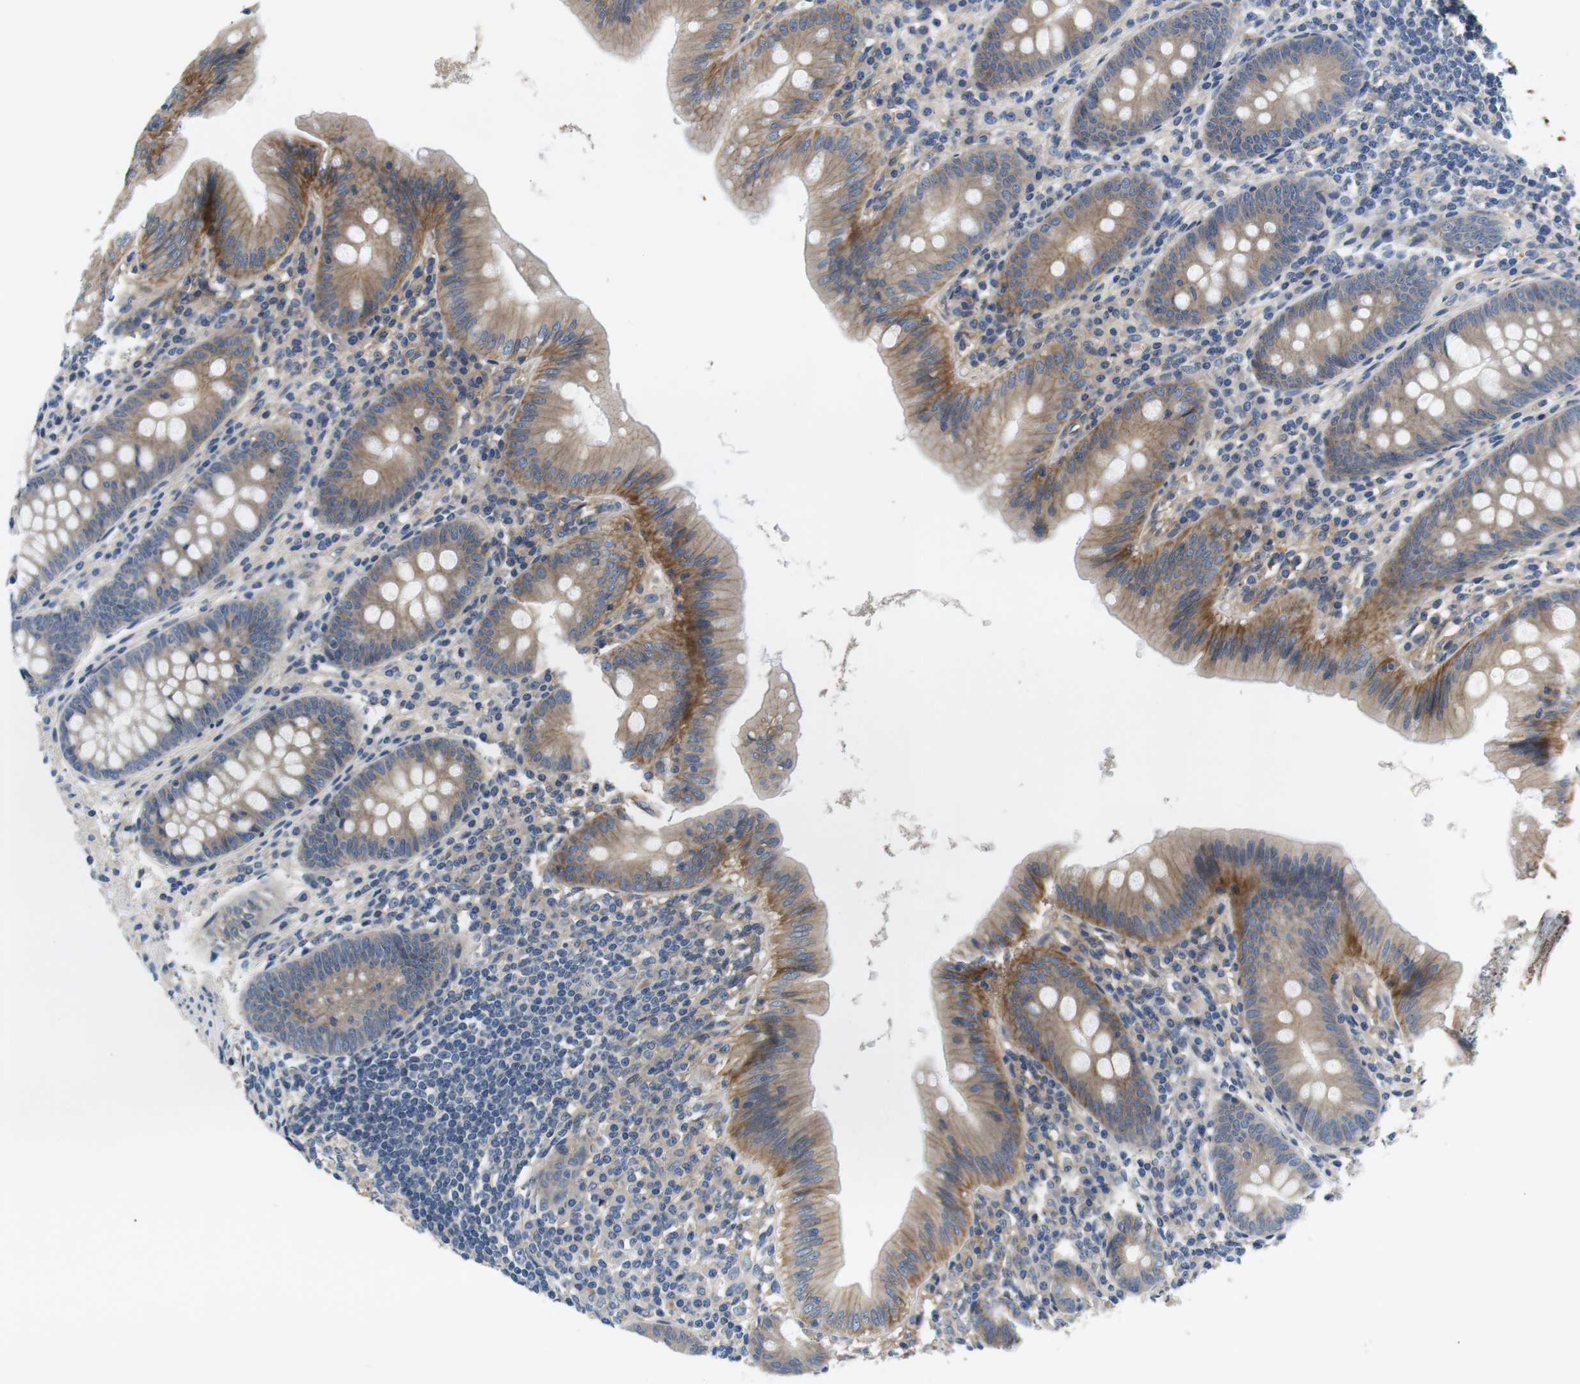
{"staining": {"intensity": "moderate", "quantity": "25%-75%", "location": "cytoplasmic/membranous"}, "tissue": "appendix", "cell_type": "Glandular cells", "image_type": "normal", "snomed": [{"axis": "morphology", "description": "Normal tissue, NOS"}, {"axis": "topography", "description": "Appendix"}], "caption": "Glandular cells demonstrate medium levels of moderate cytoplasmic/membranous positivity in about 25%-75% of cells in normal human appendix.", "gene": "SLC30A1", "patient": {"sex": "male", "age": 56}}